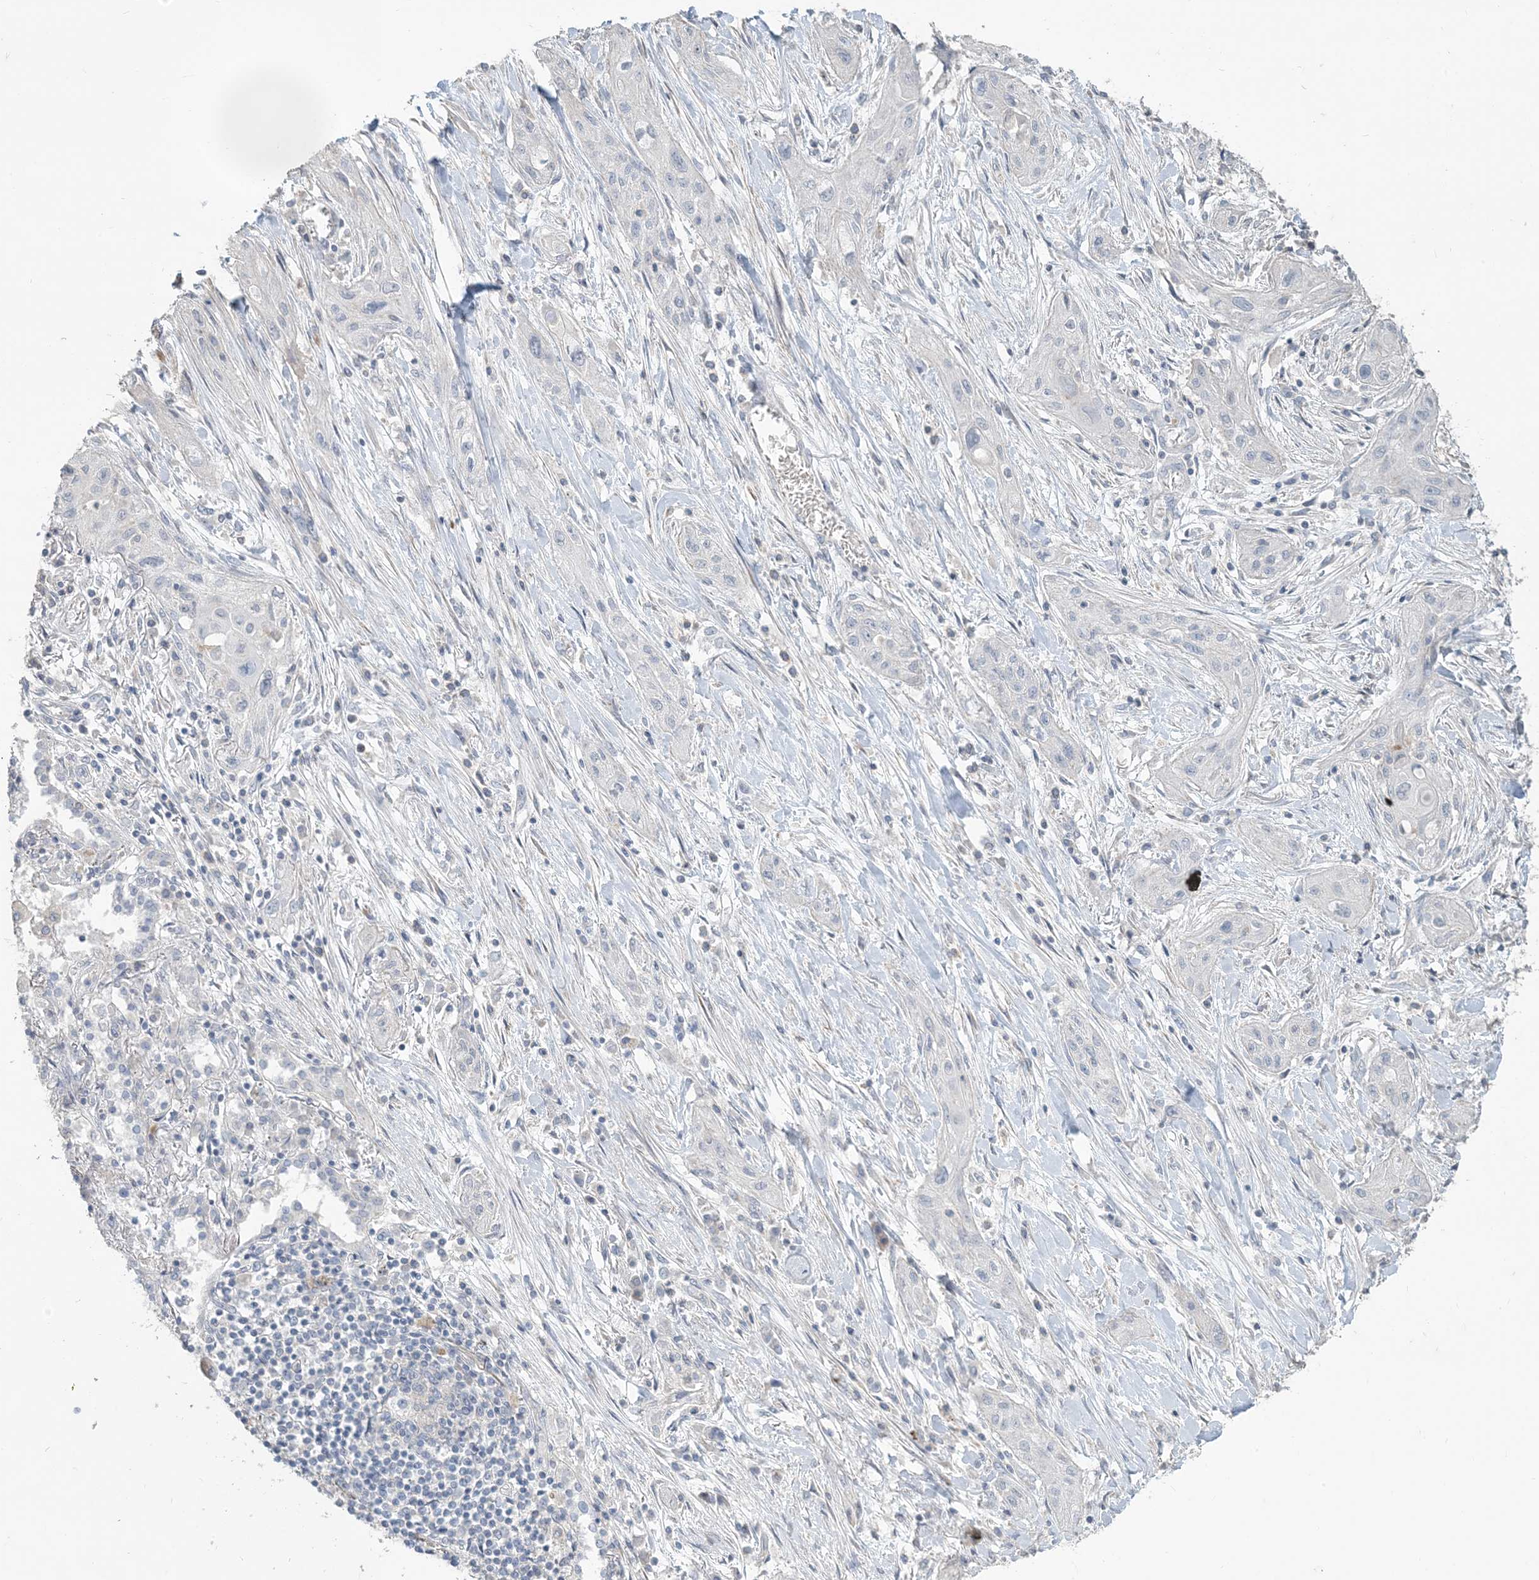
{"staining": {"intensity": "negative", "quantity": "none", "location": "none"}, "tissue": "lung cancer", "cell_type": "Tumor cells", "image_type": "cancer", "snomed": [{"axis": "morphology", "description": "Squamous cell carcinoma, NOS"}, {"axis": "topography", "description": "Lung"}], "caption": "Squamous cell carcinoma (lung) was stained to show a protein in brown. There is no significant expression in tumor cells.", "gene": "NPHS2", "patient": {"sex": "female", "age": 47}}